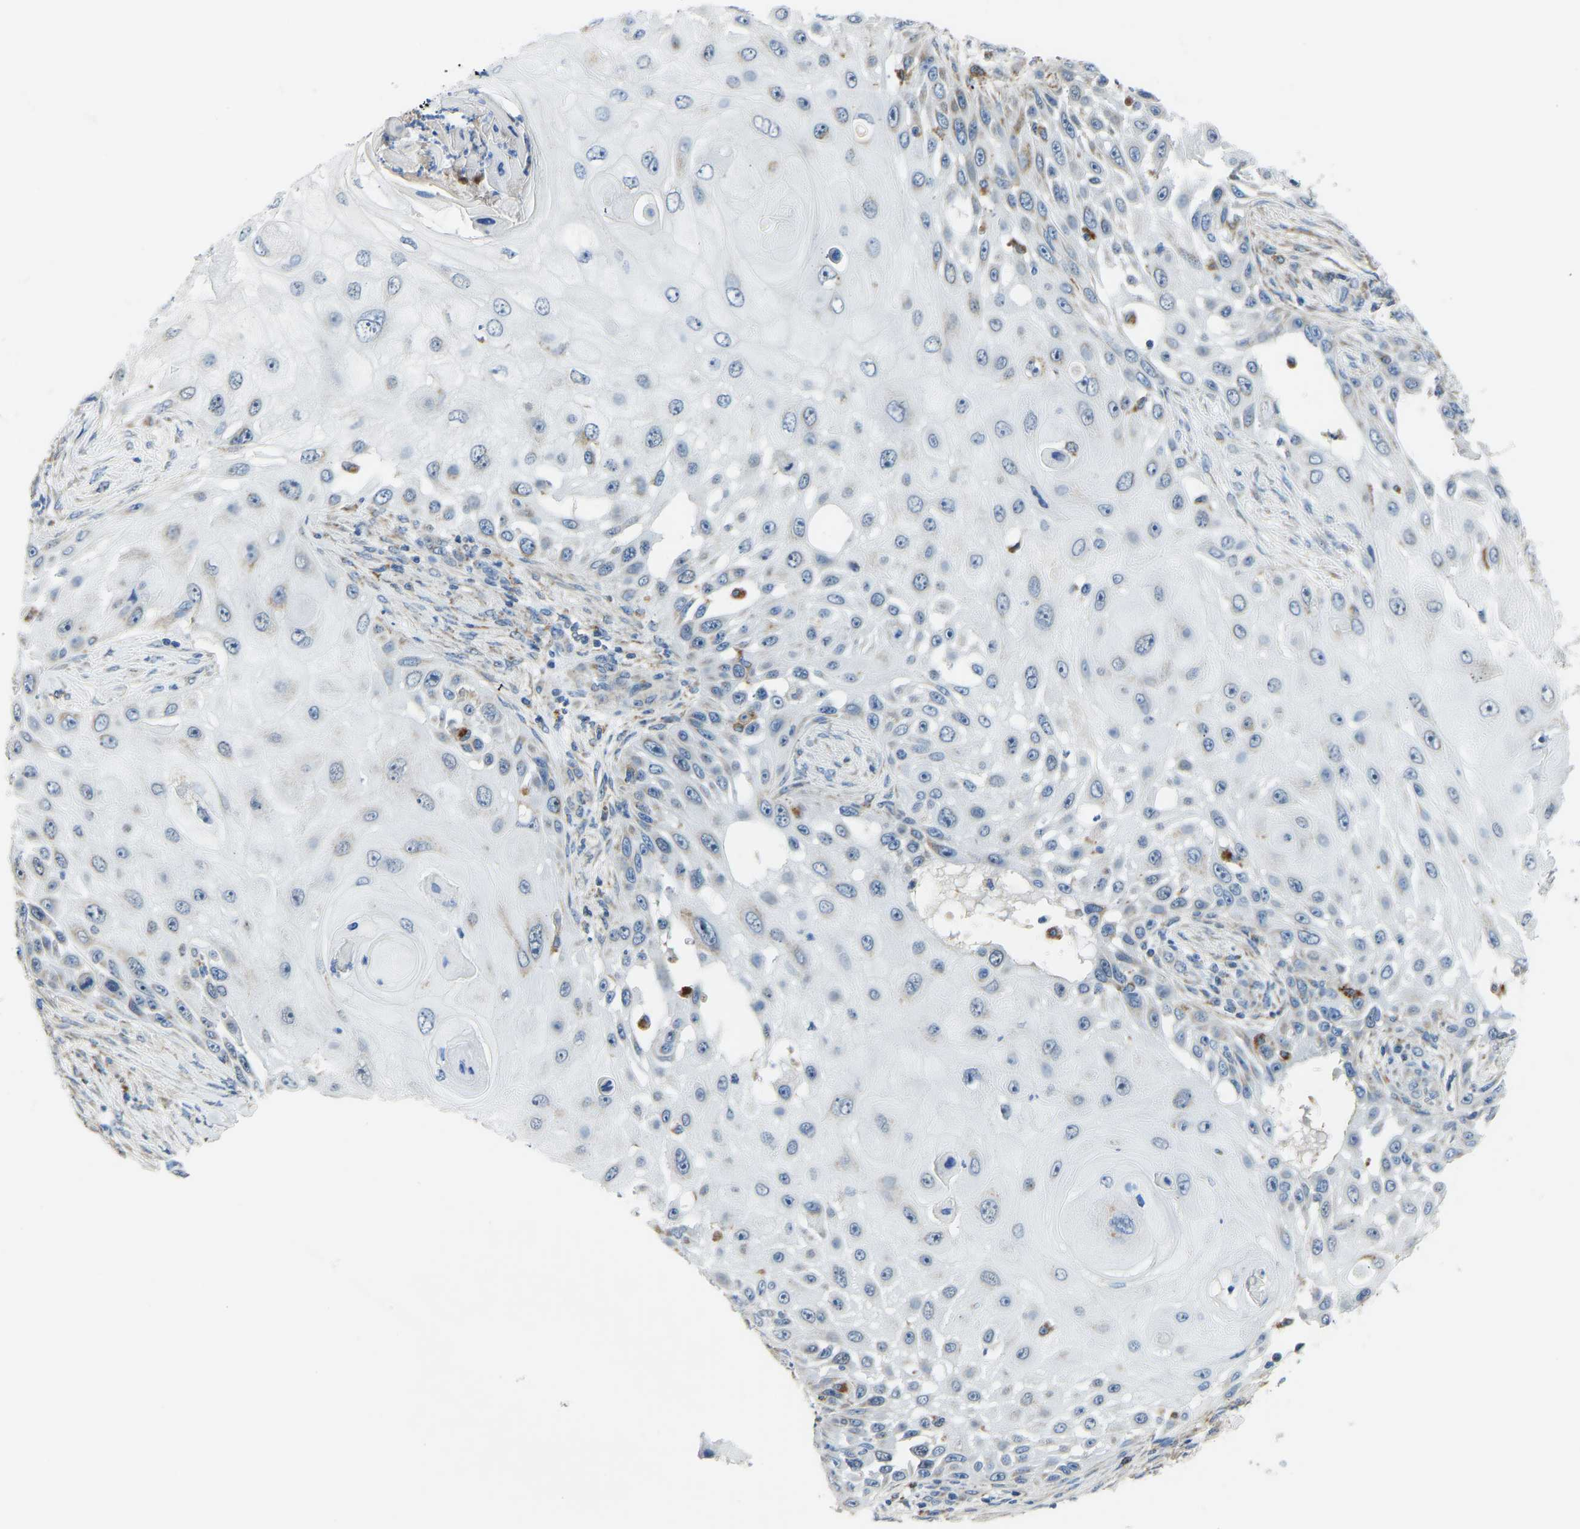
{"staining": {"intensity": "negative", "quantity": "none", "location": "none"}, "tissue": "skin cancer", "cell_type": "Tumor cells", "image_type": "cancer", "snomed": [{"axis": "morphology", "description": "Squamous cell carcinoma, NOS"}, {"axis": "topography", "description": "Skin"}], "caption": "A photomicrograph of human skin cancer (squamous cell carcinoma) is negative for staining in tumor cells. (DAB IHC with hematoxylin counter stain).", "gene": "SMIM20", "patient": {"sex": "female", "age": 44}}